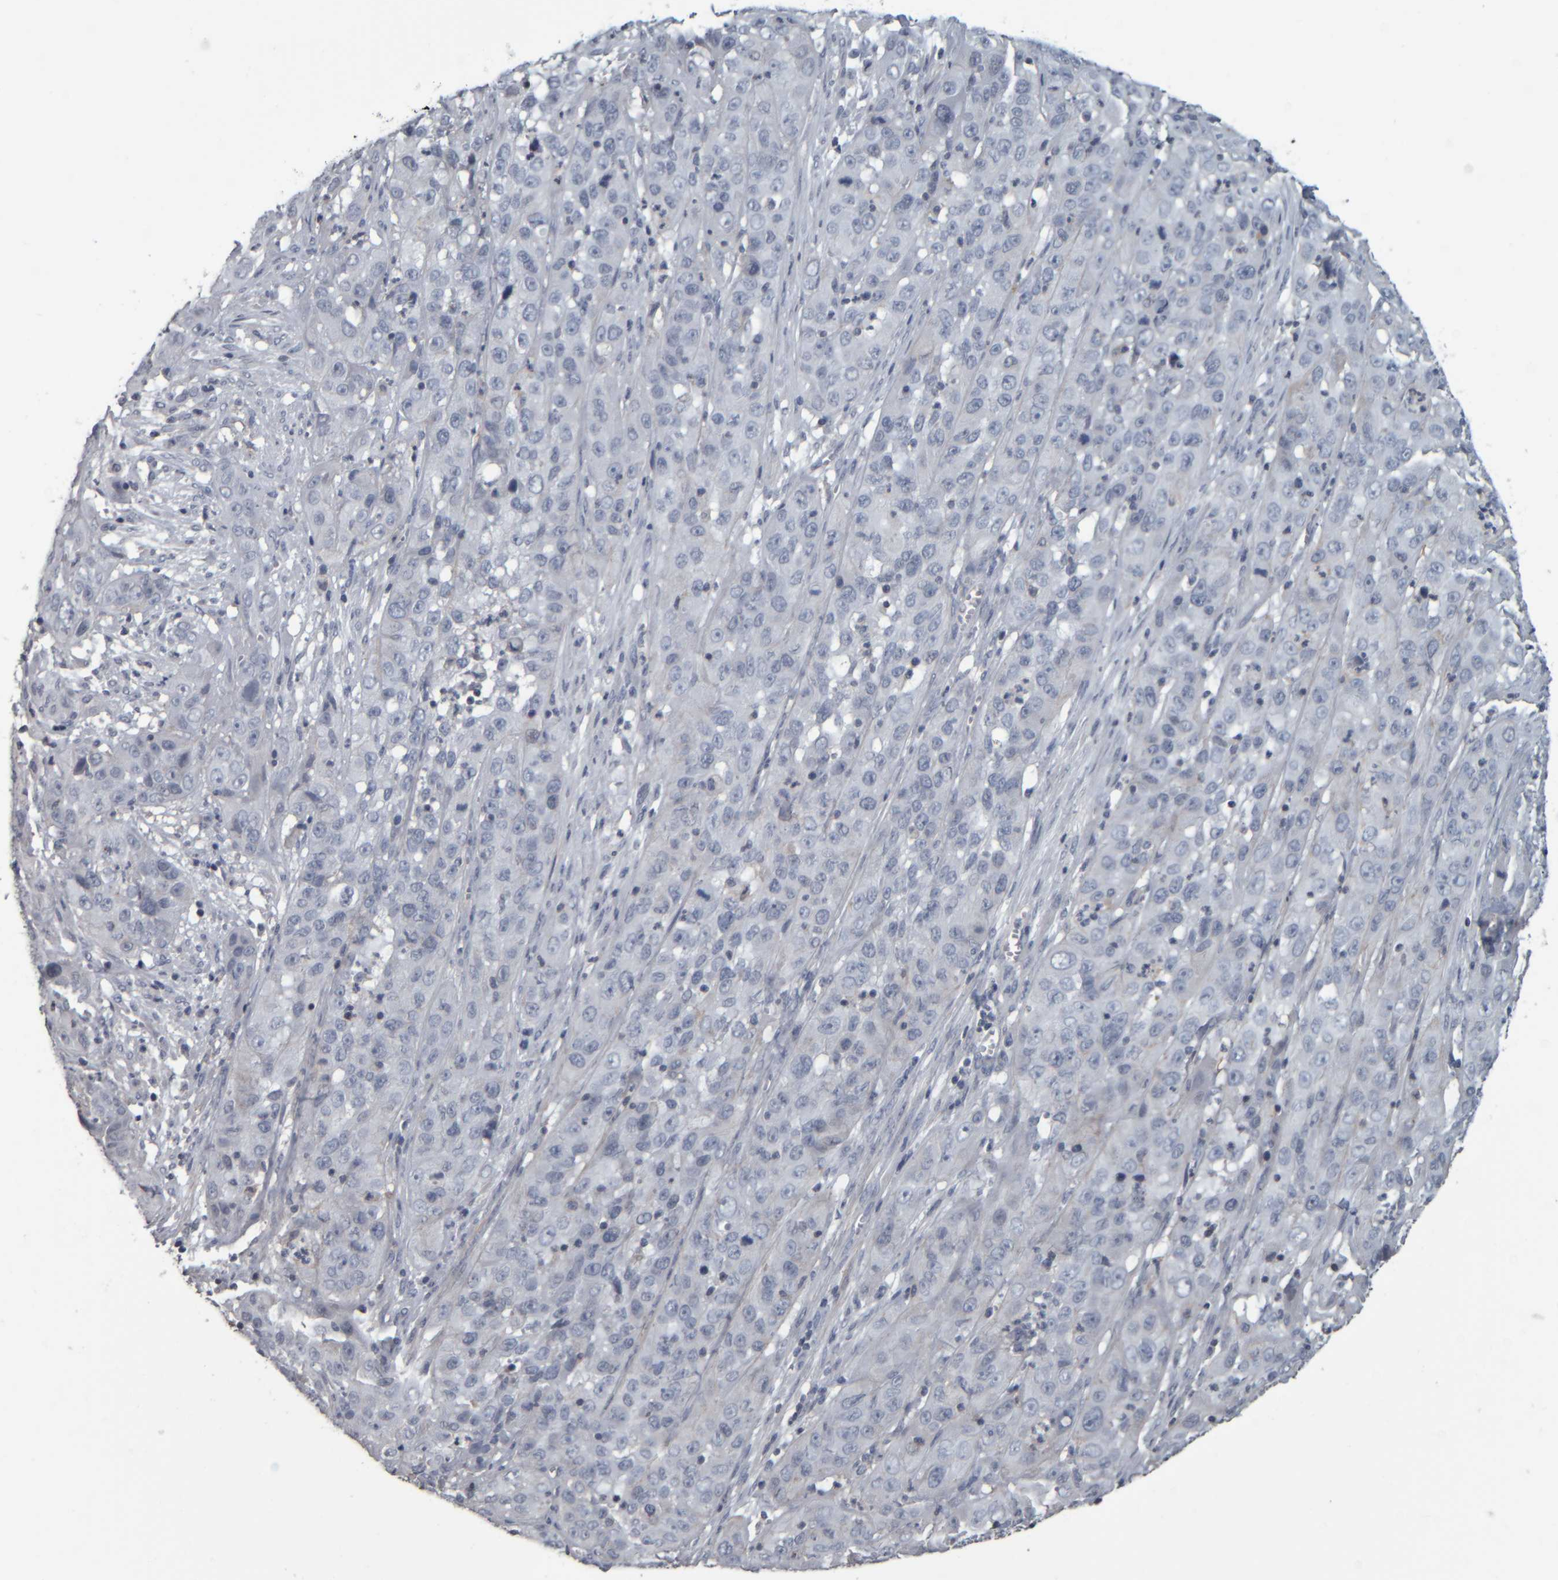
{"staining": {"intensity": "negative", "quantity": "none", "location": "none"}, "tissue": "cervical cancer", "cell_type": "Tumor cells", "image_type": "cancer", "snomed": [{"axis": "morphology", "description": "Squamous cell carcinoma, NOS"}, {"axis": "topography", "description": "Cervix"}], "caption": "A high-resolution histopathology image shows immunohistochemistry (IHC) staining of cervical squamous cell carcinoma, which displays no significant expression in tumor cells. (Brightfield microscopy of DAB immunohistochemistry at high magnification).", "gene": "CAVIN4", "patient": {"sex": "female", "age": 32}}